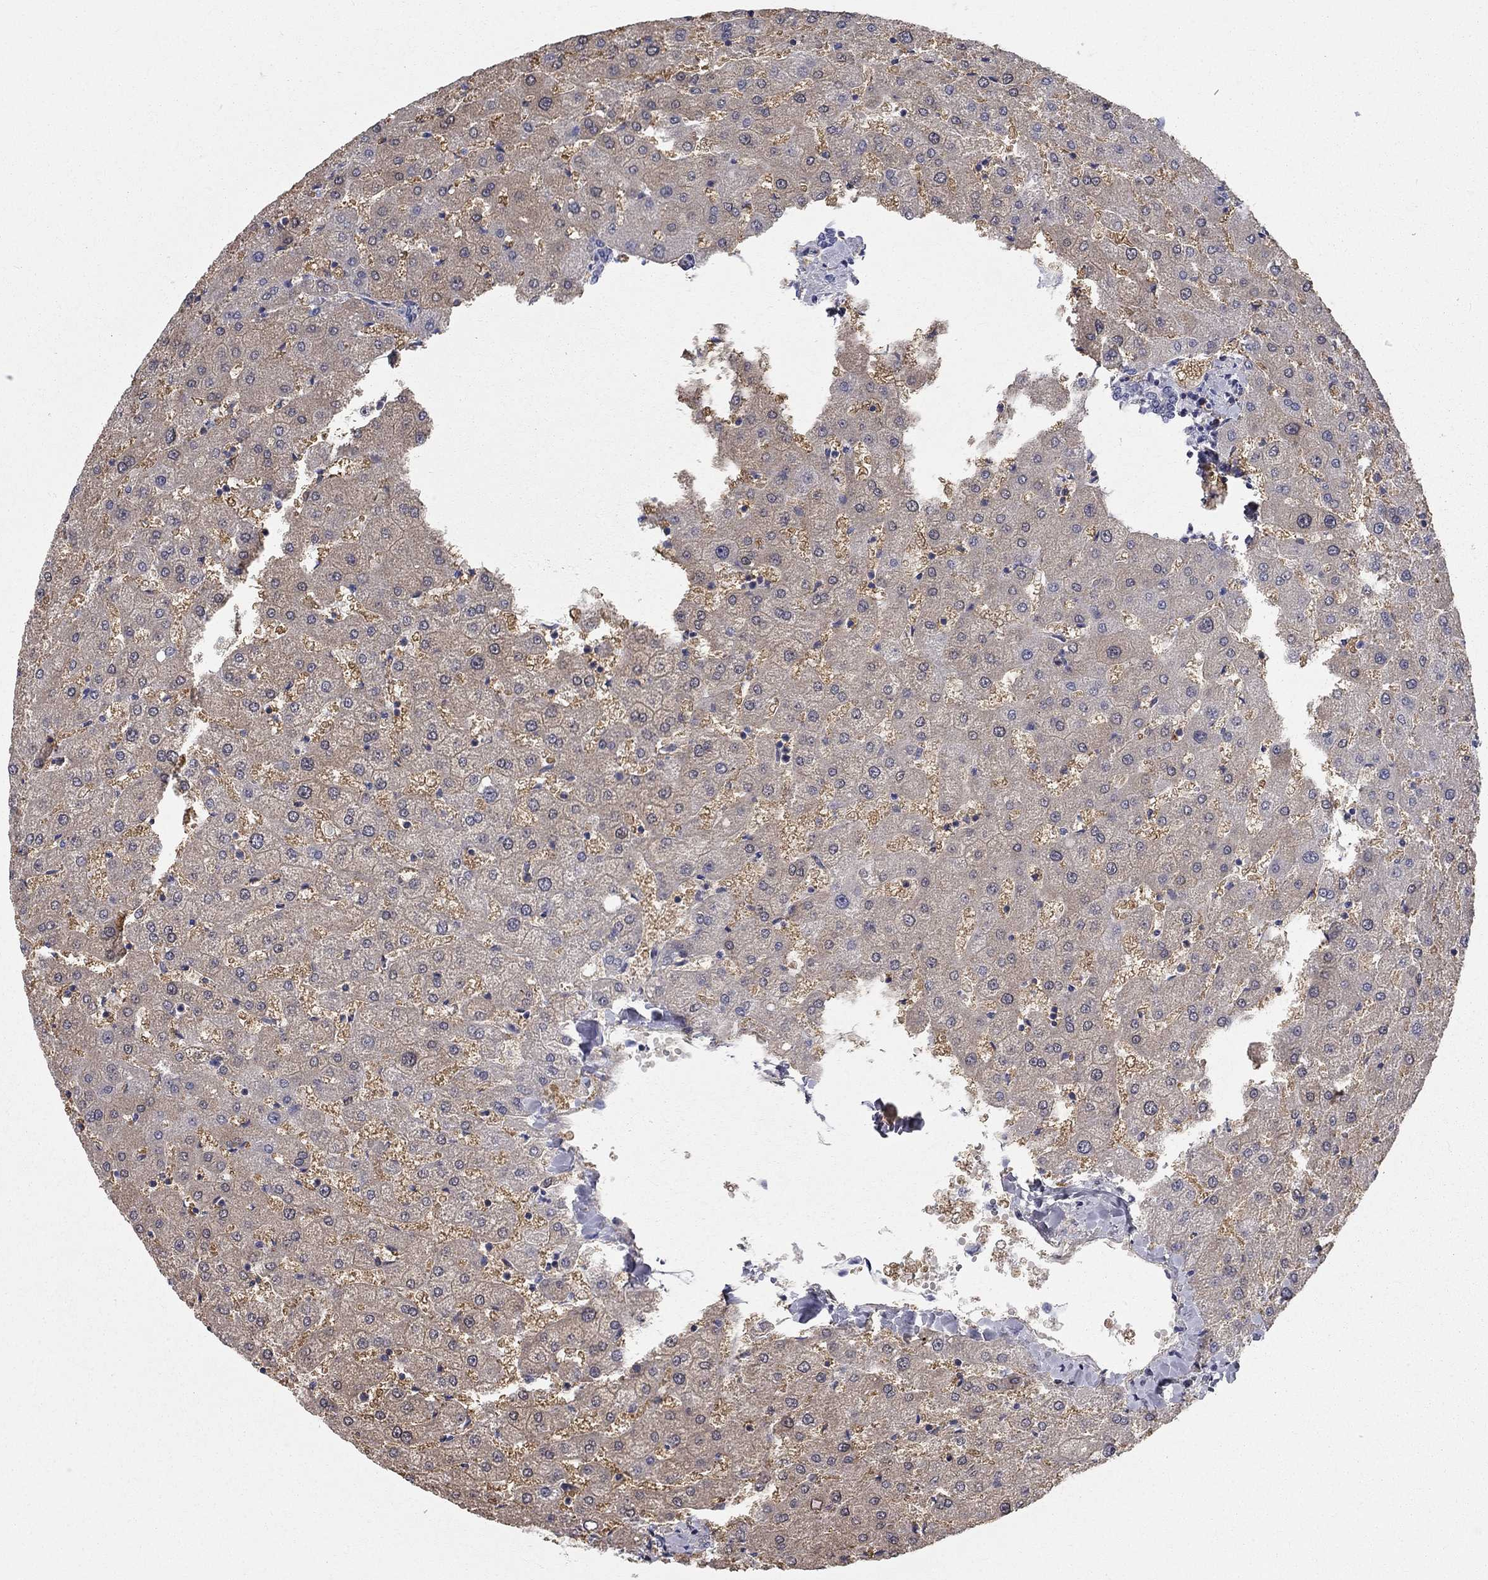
{"staining": {"intensity": "negative", "quantity": "none", "location": "none"}, "tissue": "liver", "cell_type": "Cholangiocytes", "image_type": "normal", "snomed": [{"axis": "morphology", "description": "Normal tissue, NOS"}, {"axis": "topography", "description": "Liver"}], "caption": "Unremarkable liver was stained to show a protein in brown. There is no significant expression in cholangiocytes. Brightfield microscopy of IHC stained with DAB (3,3'-diaminobenzidine) (brown) and hematoxylin (blue), captured at high magnification.", "gene": "CFAP161", "patient": {"sex": "female", "age": 50}}